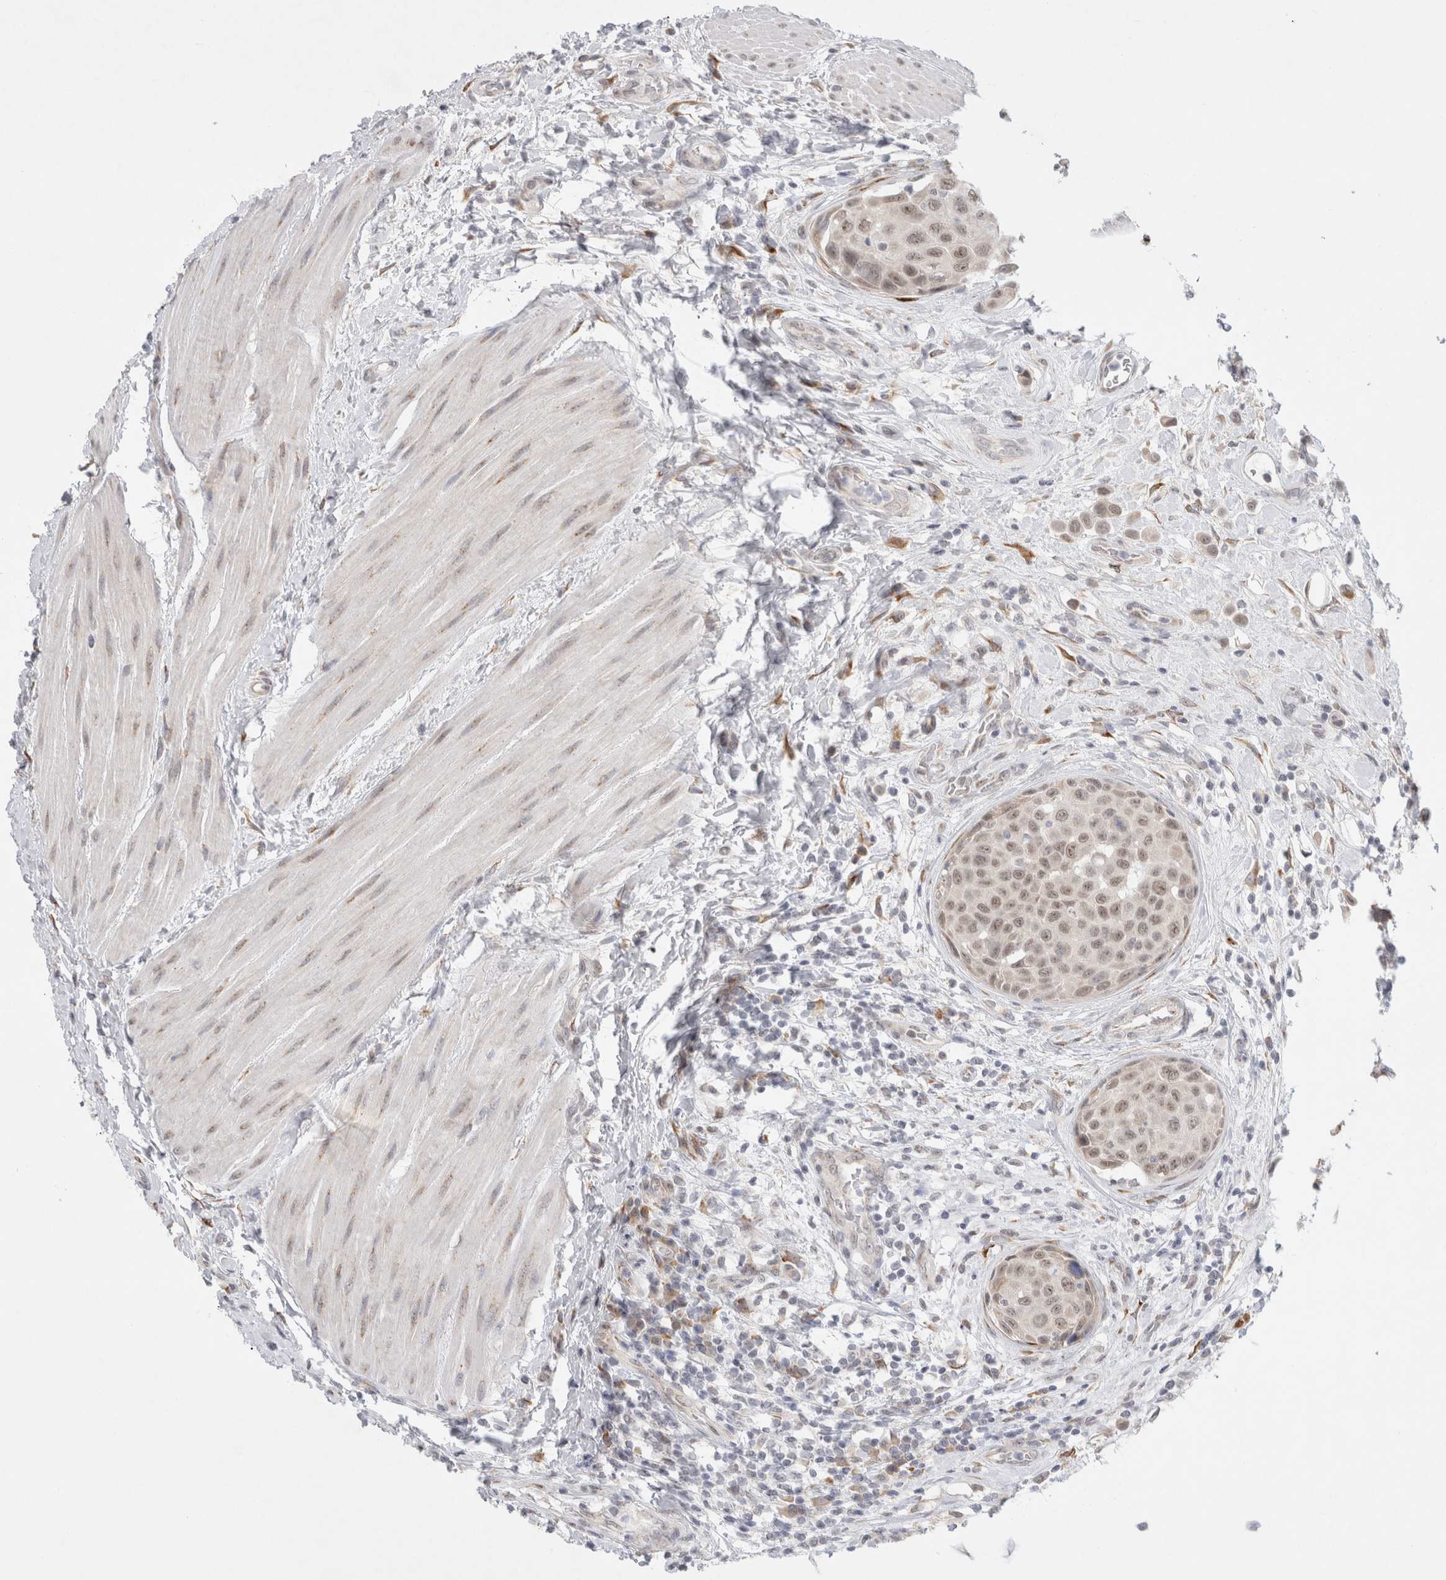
{"staining": {"intensity": "weak", "quantity": ">75%", "location": "nuclear"}, "tissue": "urothelial cancer", "cell_type": "Tumor cells", "image_type": "cancer", "snomed": [{"axis": "morphology", "description": "Urothelial carcinoma, High grade"}, {"axis": "topography", "description": "Urinary bladder"}], "caption": "Immunohistochemistry histopathology image of urothelial carcinoma (high-grade) stained for a protein (brown), which demonstrates low levels of weak nuclear staining in approximately >75% of tumor cells.", "gene": "TRMT1L", "patient": {"sex": "male", "age": 50}}